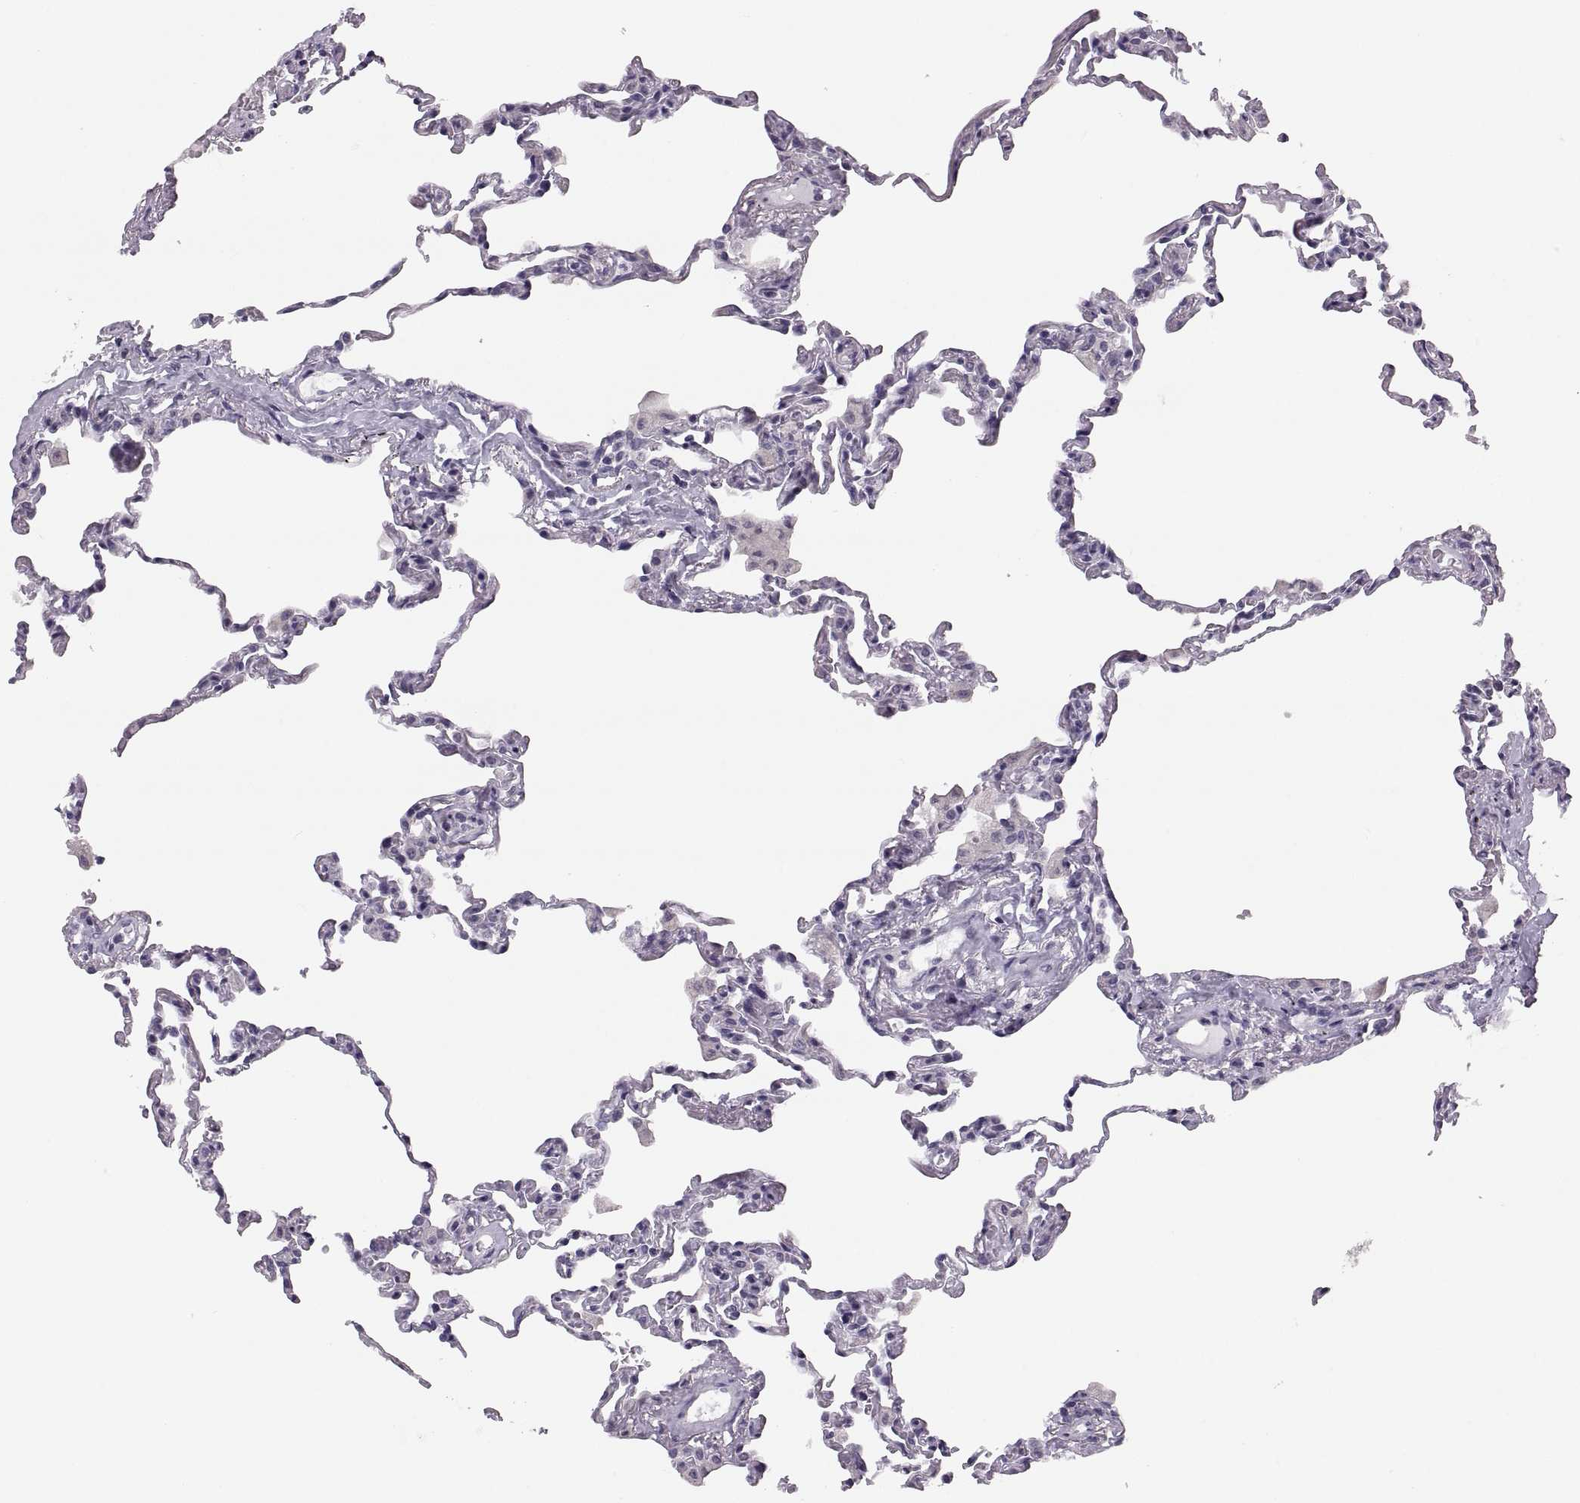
{"staining": {"intensity": "negative", "quantity": "none", "location": "none"}, "tissue": "lung", "cell_type": "Alveolar cells", "image_type": "normal", "snomed": [{"axis": "morphology", "description": "Normal tissue, NOS"}, {"axis": "topography", "description": "Lung"}], "caption": "IHC image of normal lung: lung stained with DAB displays no significant protein staining in alveolar cells.", "gene": "ADH6", "patient": {"sex": "female", "age": 57}}